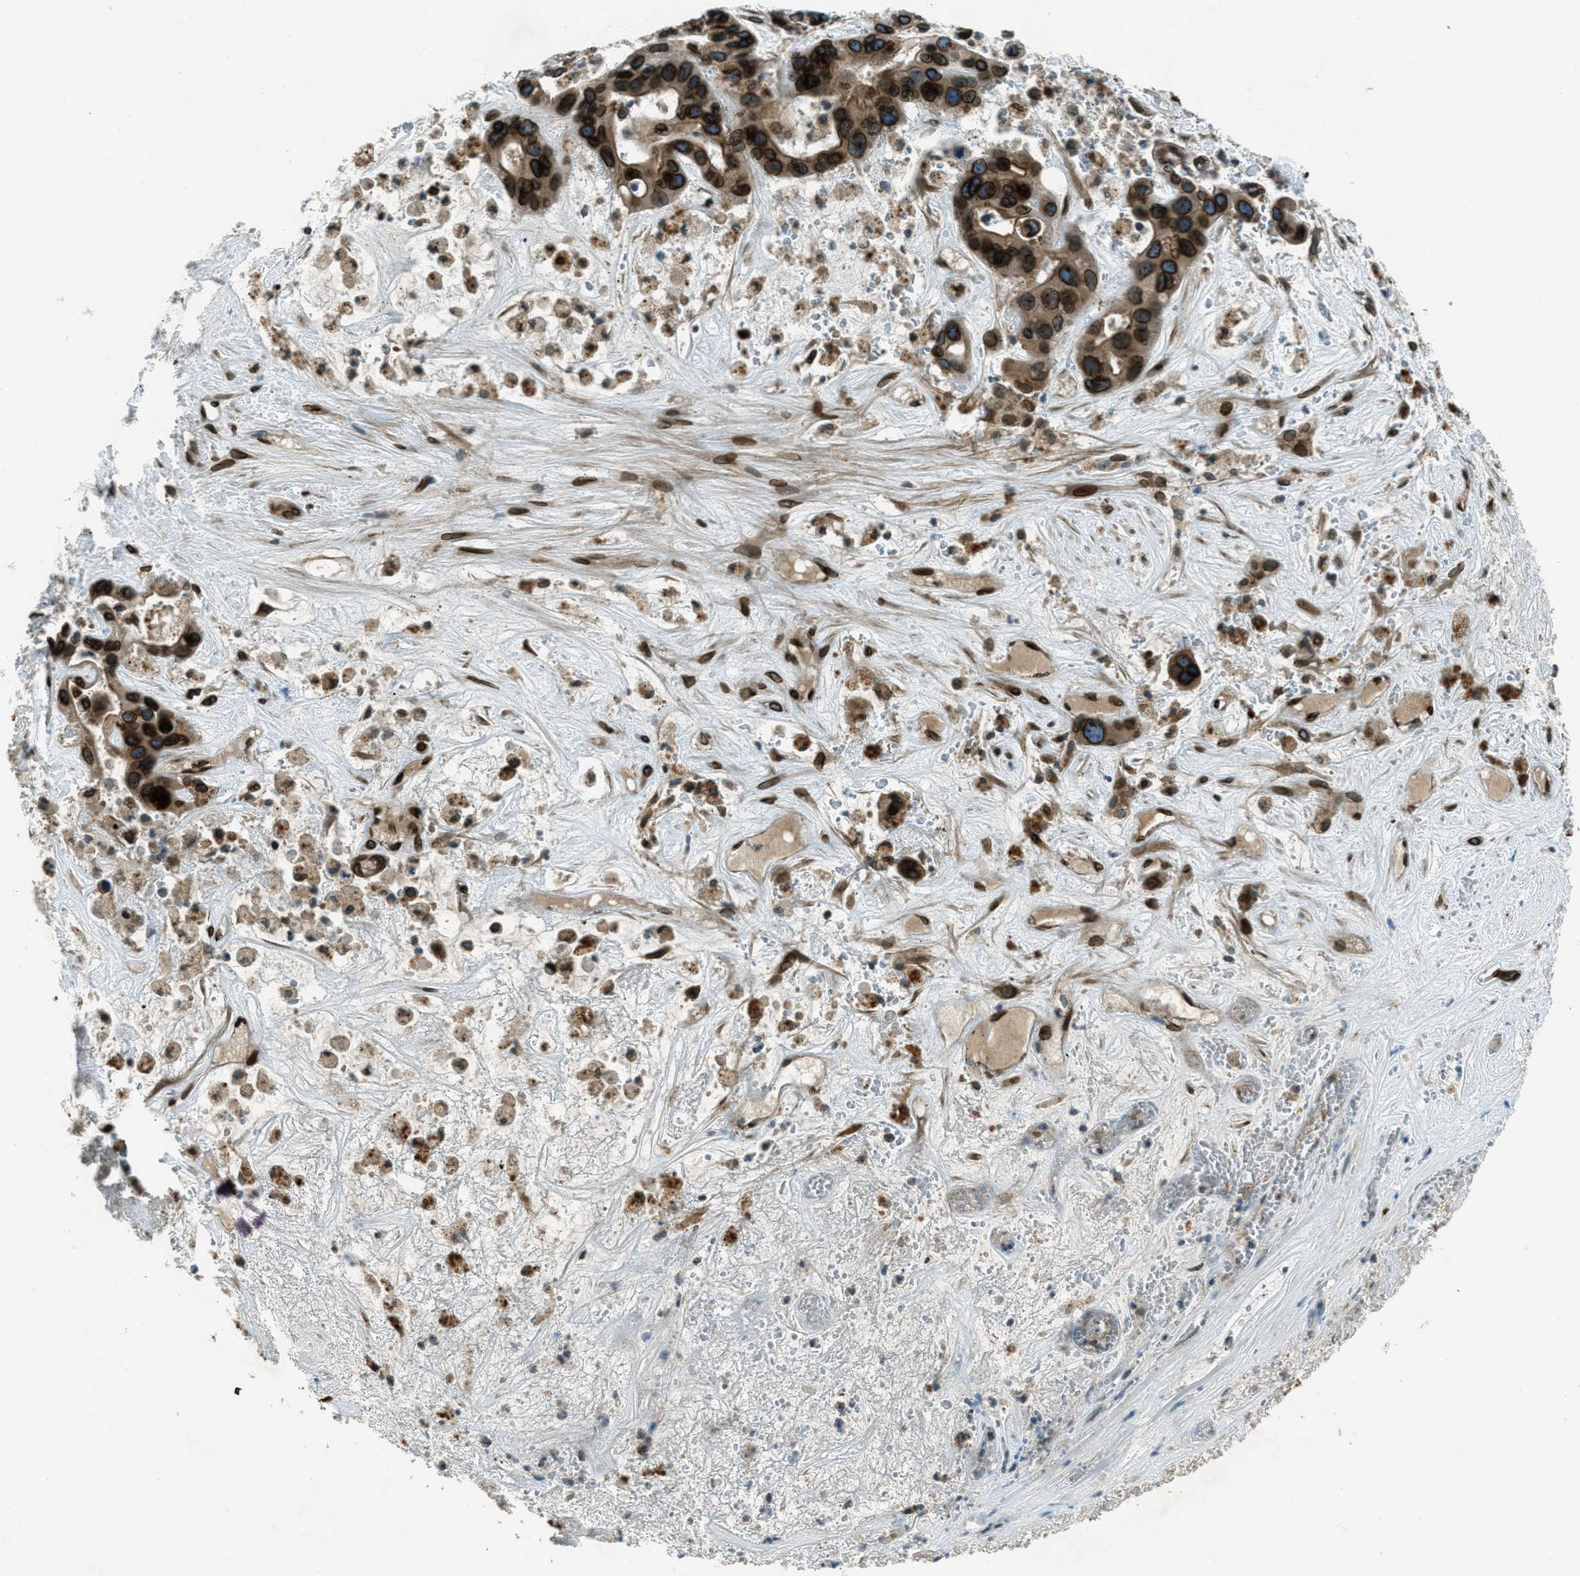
{"staining": {"intensity": "strong", "quantity": ">75%", "location": "cytoplasmic/membranous,nuclear"}, "tissue": "liver cancer", "cell_type": "Tumor cells", "image_type": "cancer", "snomed": [{"axis": "morphology", "description": "Cholangiocarcinoma"}, {"axis": "topography", "description": "Liver"}], "caption": "A high amount of strong cytoplasmic/membranous and nuclear expression is appreciated in approximately >75% of tumor cells in liver cancer (cholangiocarcinoma) tissue.", "gene": "LEMD2", "patient": {"sex": "female", "age": 65}}